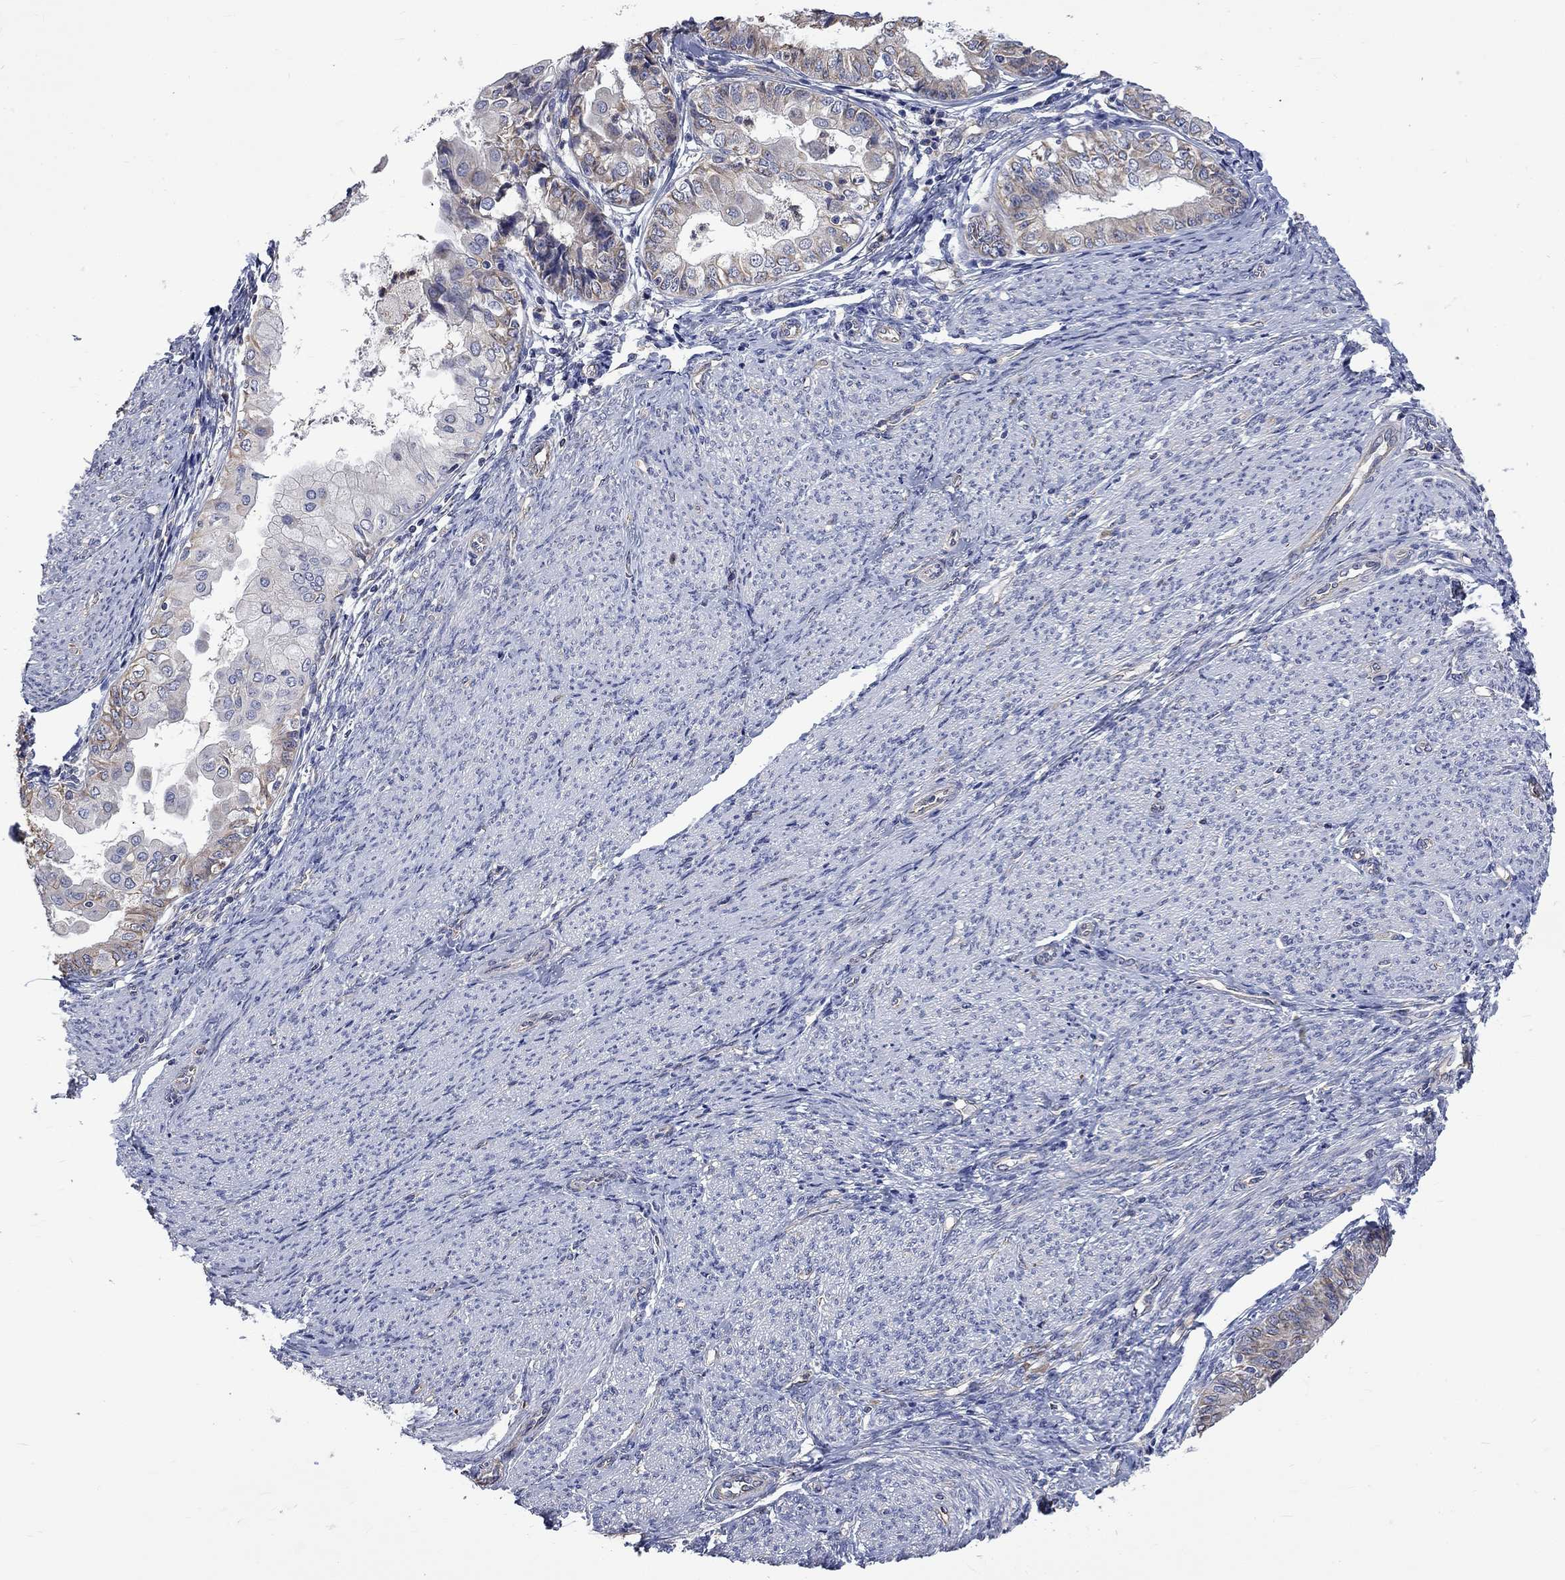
{"staining": {"intensity": "weak", "quantity": "<25%", "location": "cytoplasmic/membranous"}, "tissue": "endometrial cancer", "cell_type": "Tumor cells", "image_type": "cancer", "snomed": [{"axis": "morphology", "description": "Adenocarcinoma, NOS"}, {"axis": "topography", "description": "Endometrium"}], "caption": "A micrograph of endometrial adenocarcinoma stained for a protein displays no brown staining in tumor cells.", "gene": "CAMKK2", "patient": {"sex": "female", "age": 68}}